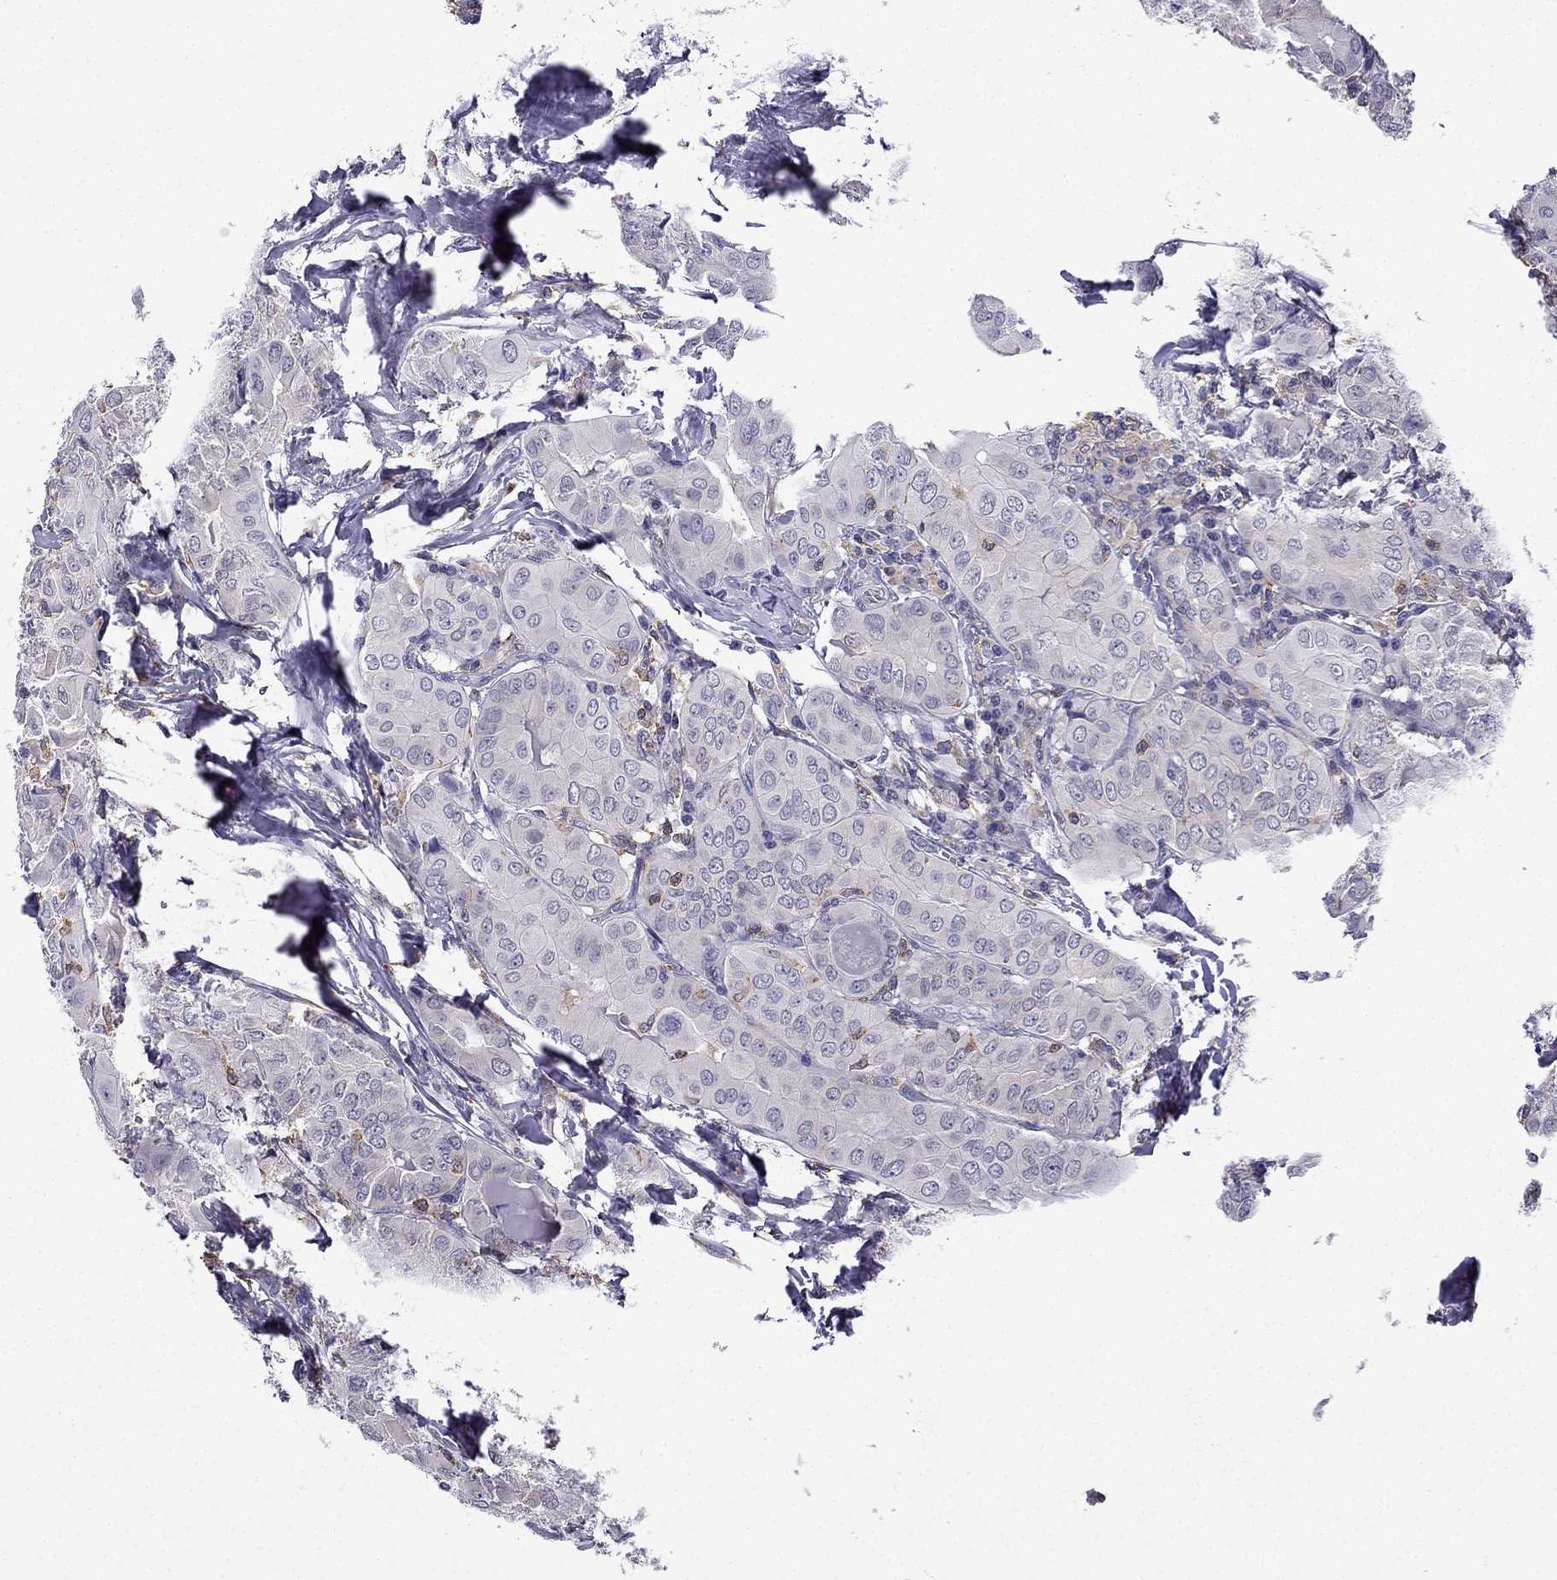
{"staining": {"intensity": "negative", "quantity": "none", "location": "none"}, "tissue": "thyroid cancer", "cell_type": "Tumor cells", "image_type": "cancer", "snomed": [{"axis": "morphology", "description": "Papillary adenocarcinoma, NOS"}, {"axis": "topography", "description": "Thyroid gland"}], "caption": "Papillary adenocarcinoma (thyroid) was stained to show a protein in brown. There is no significant staining in tumor cells.", "gene": "CCK", "patient": {"sex": "female", "age": 37}}